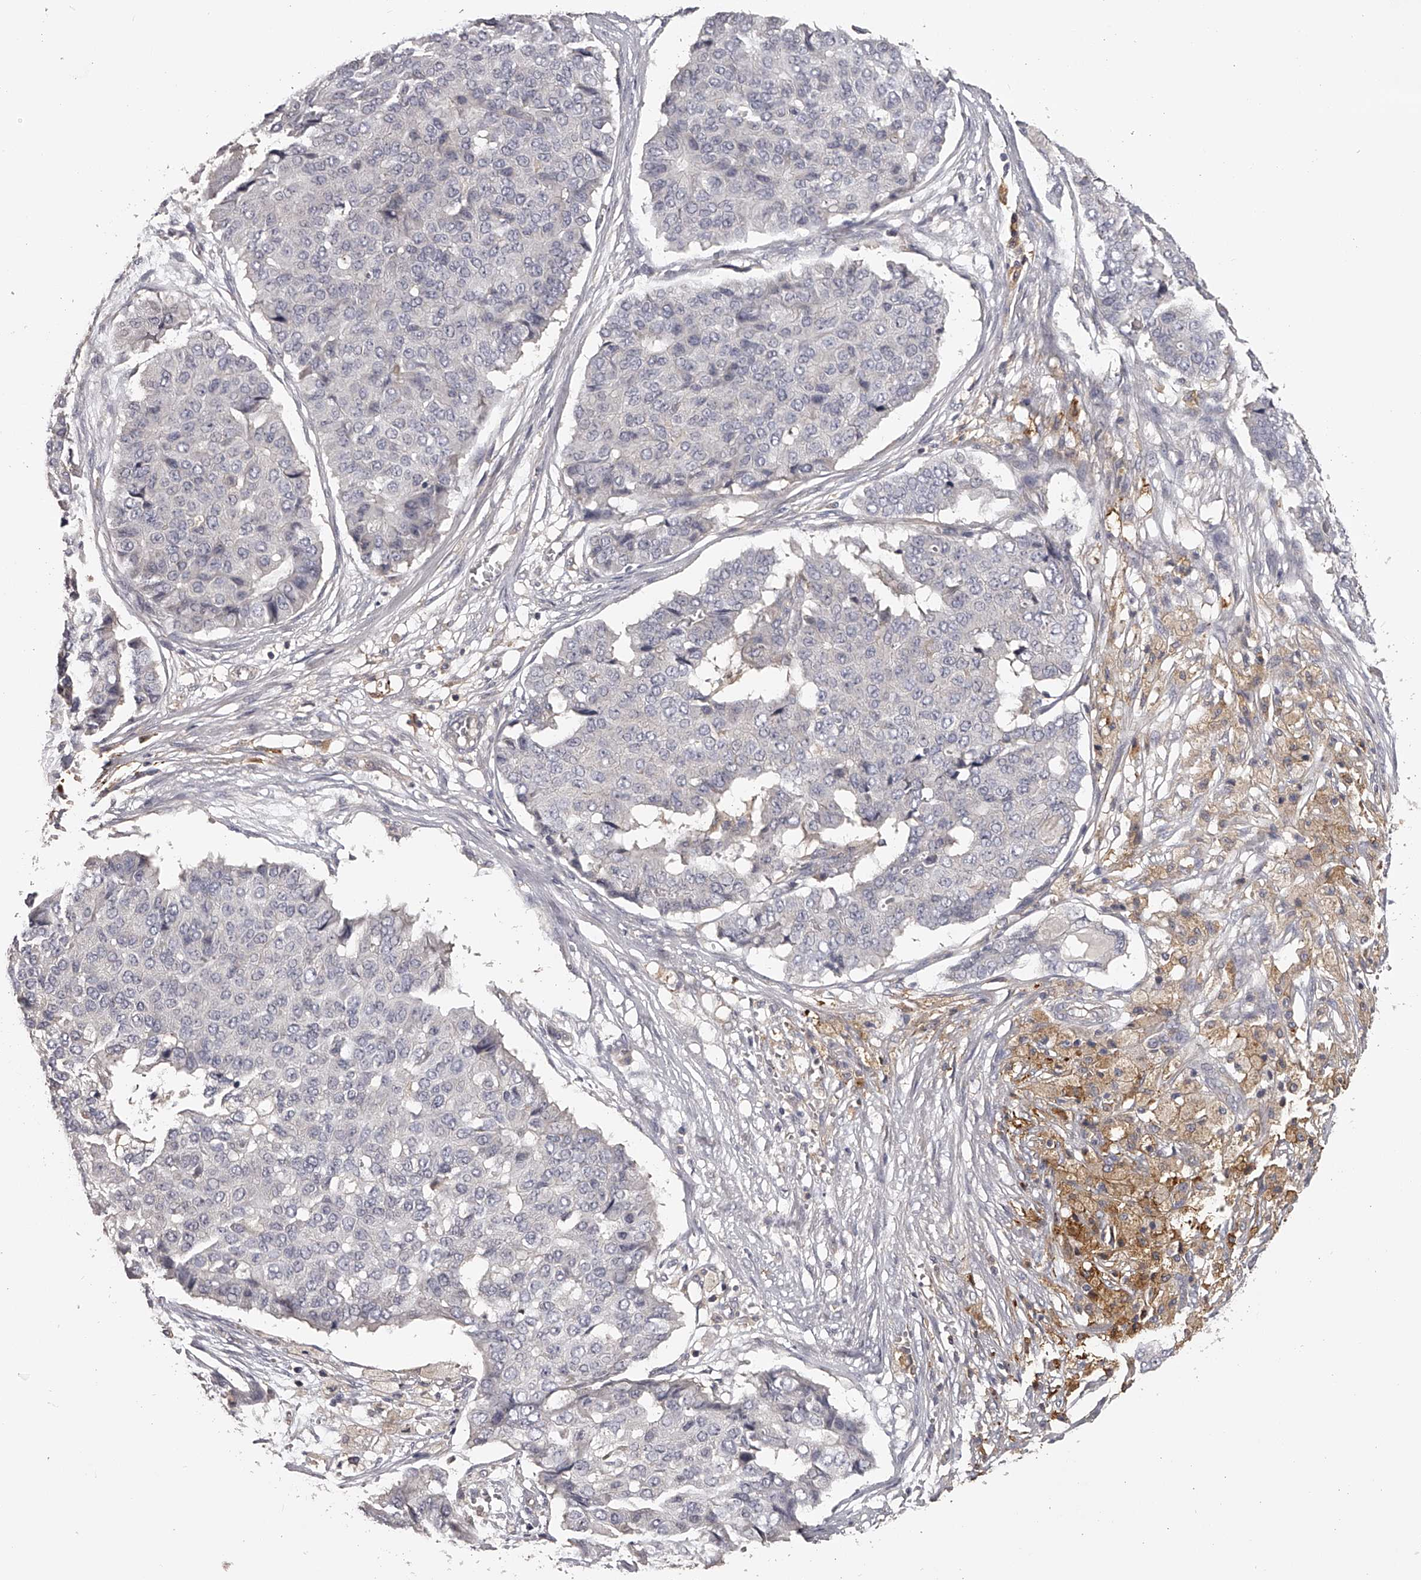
{"staining": {"intensity": "negative", "quantity": "none", "location": "none"}, "tissue": "pancreatic cancer", "cell_type": "Tumor cells", "image_type": "cancer", "snomed": [{"axis": "morphology", "description": "Adenocarcinoma, NOS"}, {"axis": "topography", "description": "Pancreas"}], "caption": "An immunohistochemistry micrograph of pancreatic cancer (adenocarcinoma) is shown. There is no staining in tumor cells of pancreatic cancer (adenocarcinoma).", "gene": "TNN", "patient": {"sex": "male", "age": 50}}